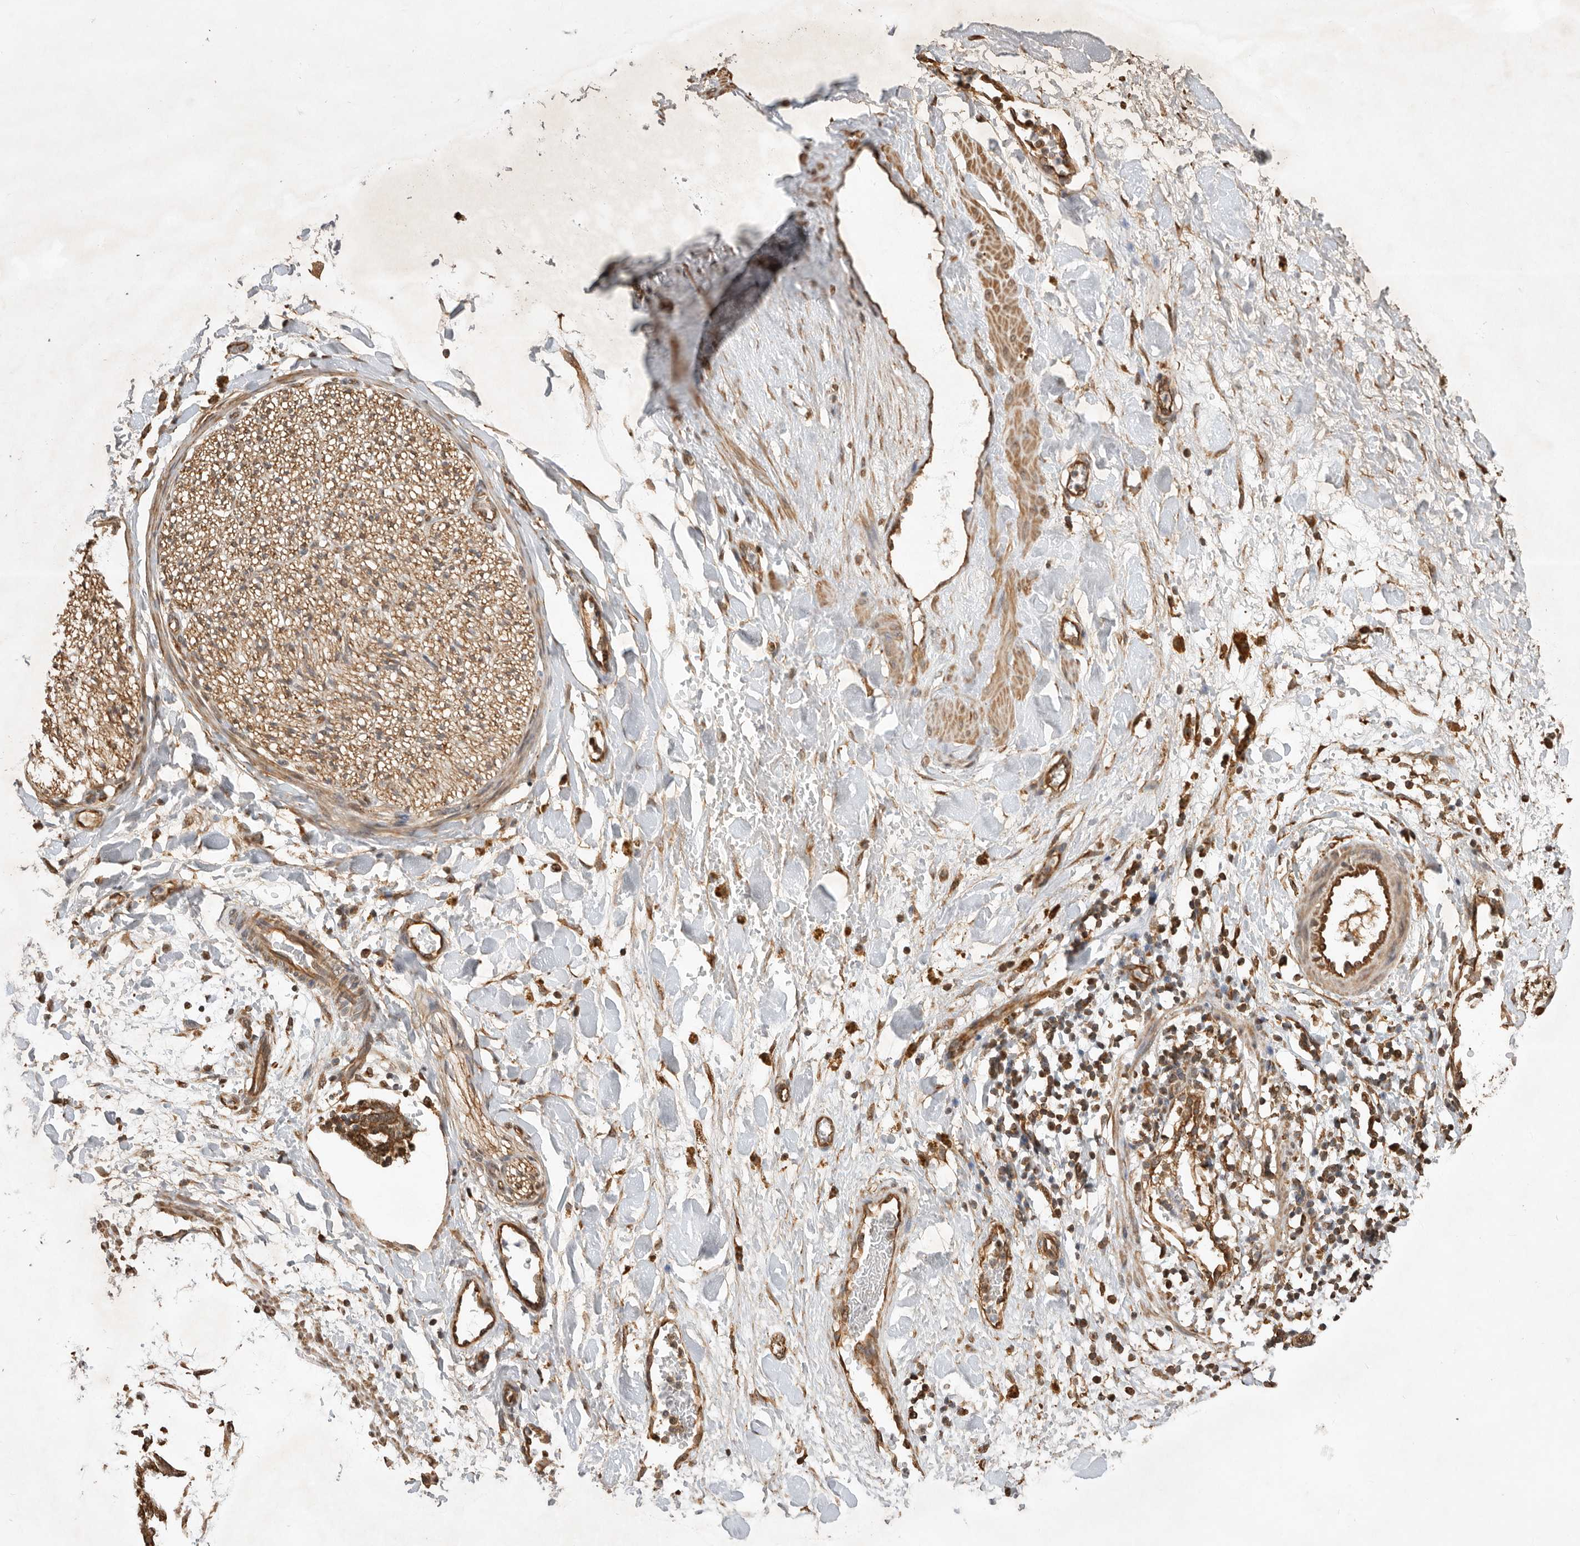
{"staining": {"intensity": "strong", "quantity": ">75%", "location": "cytoplasmic/membranous"}, "tissue": "adipose tissue", "cell_type": "Adipocytes", "image_type": "normal", "snomed": [{"axis": "morphology", "description": "Normal tissue, NOS"}, {"axis": "topography", "description": "Kidney"}, {"axis": "topography", "description": "Peripheral nerve tissue"}], "caption": "The micrograph exhibits staining of unremarkable adipose tissue, revealing strong cytoplasmic/membranous protein positivity (brown color) within adipocytes. (DAB IHC, brown staining for protein, blue staining for nuclei).", "gene": "DPH7", "patient": {"sex": "male", "age": 7}}